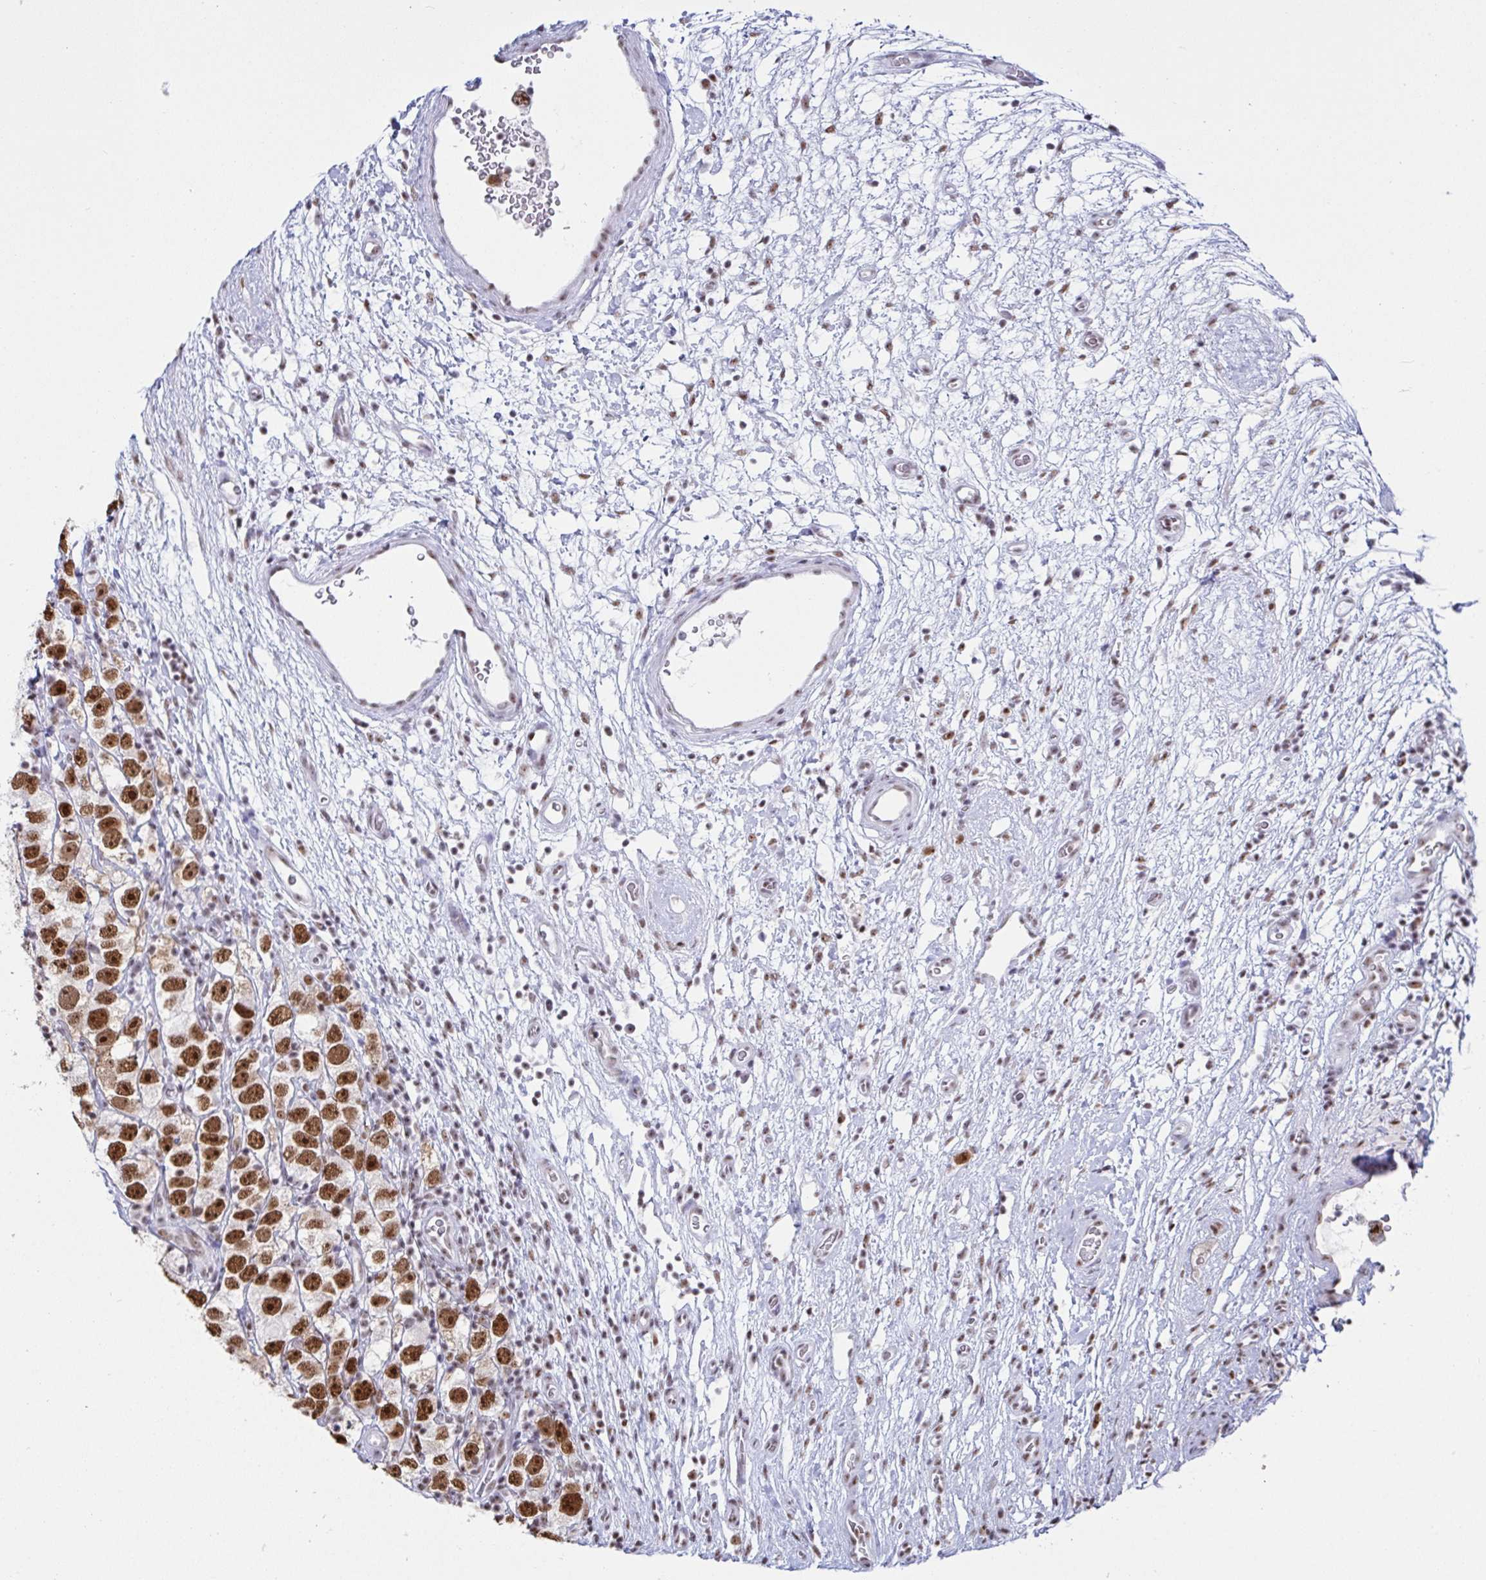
{"staining": {"intensity": "moderate", "quantity": ">75%", "location": "nuclear"}, "tissue": "testis cancer", "cell_type": "Tumor cells", "image_type": "cancer", "snomed": [{"axis": "morphology", "description": "Seminoma, NOS"}, {"axis": "topography", "description": "Testis"}], "caption": "Moderate nuclear positivity for a protein is identified in approximately >75% of tumor cells of testis cancer (seminoma) using IHC.", "gene": "SUPT16H", "patient": {"sex": "male", "age": 26}}